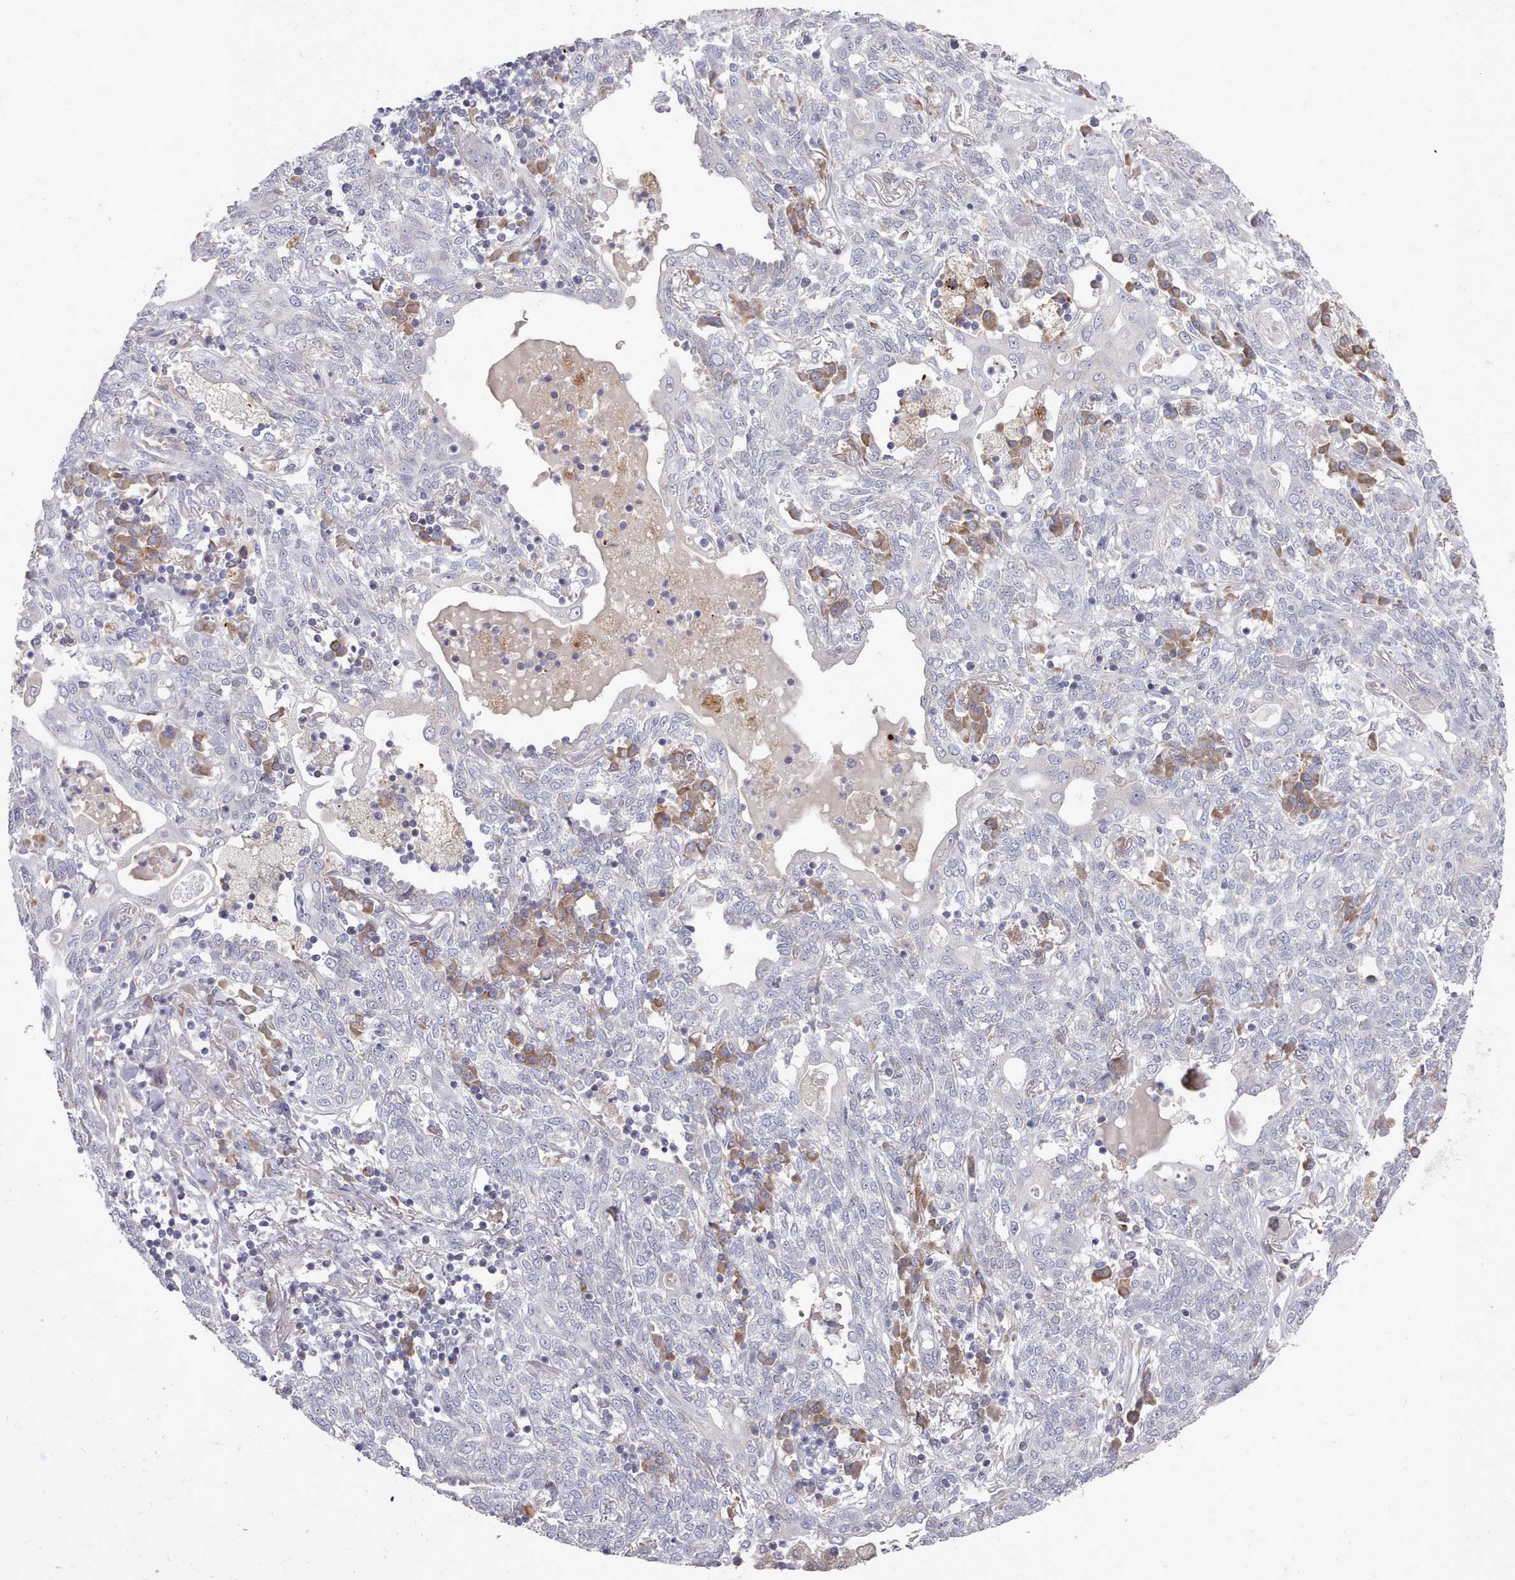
{"staining": {"intensity": "negative", "quantity": "none", "location": "none"}, "tissue": "lung cancer", "cell_type": "Tumor cells", "image_type": "cancer", "snomed": [{"axis": "morphology", "description": "Squamous cell carcinoma, NOS"}, {"axis": "topography", "description": "Lung"}], "caption": "A high-resolution photomicrograph shows IHC staining of lung squamous cell carcinoma, which exhibits no significant positivity in tumor cells. The staining was performed using DAB (3,3'-diaminobenzidine) to visualize the protein expression in brown, while the nuclei were stained in blue with hematoxylin (Magnification: 20x).", "gene": "ACKR3", "patient": {"sex": "female", "age": 70}}